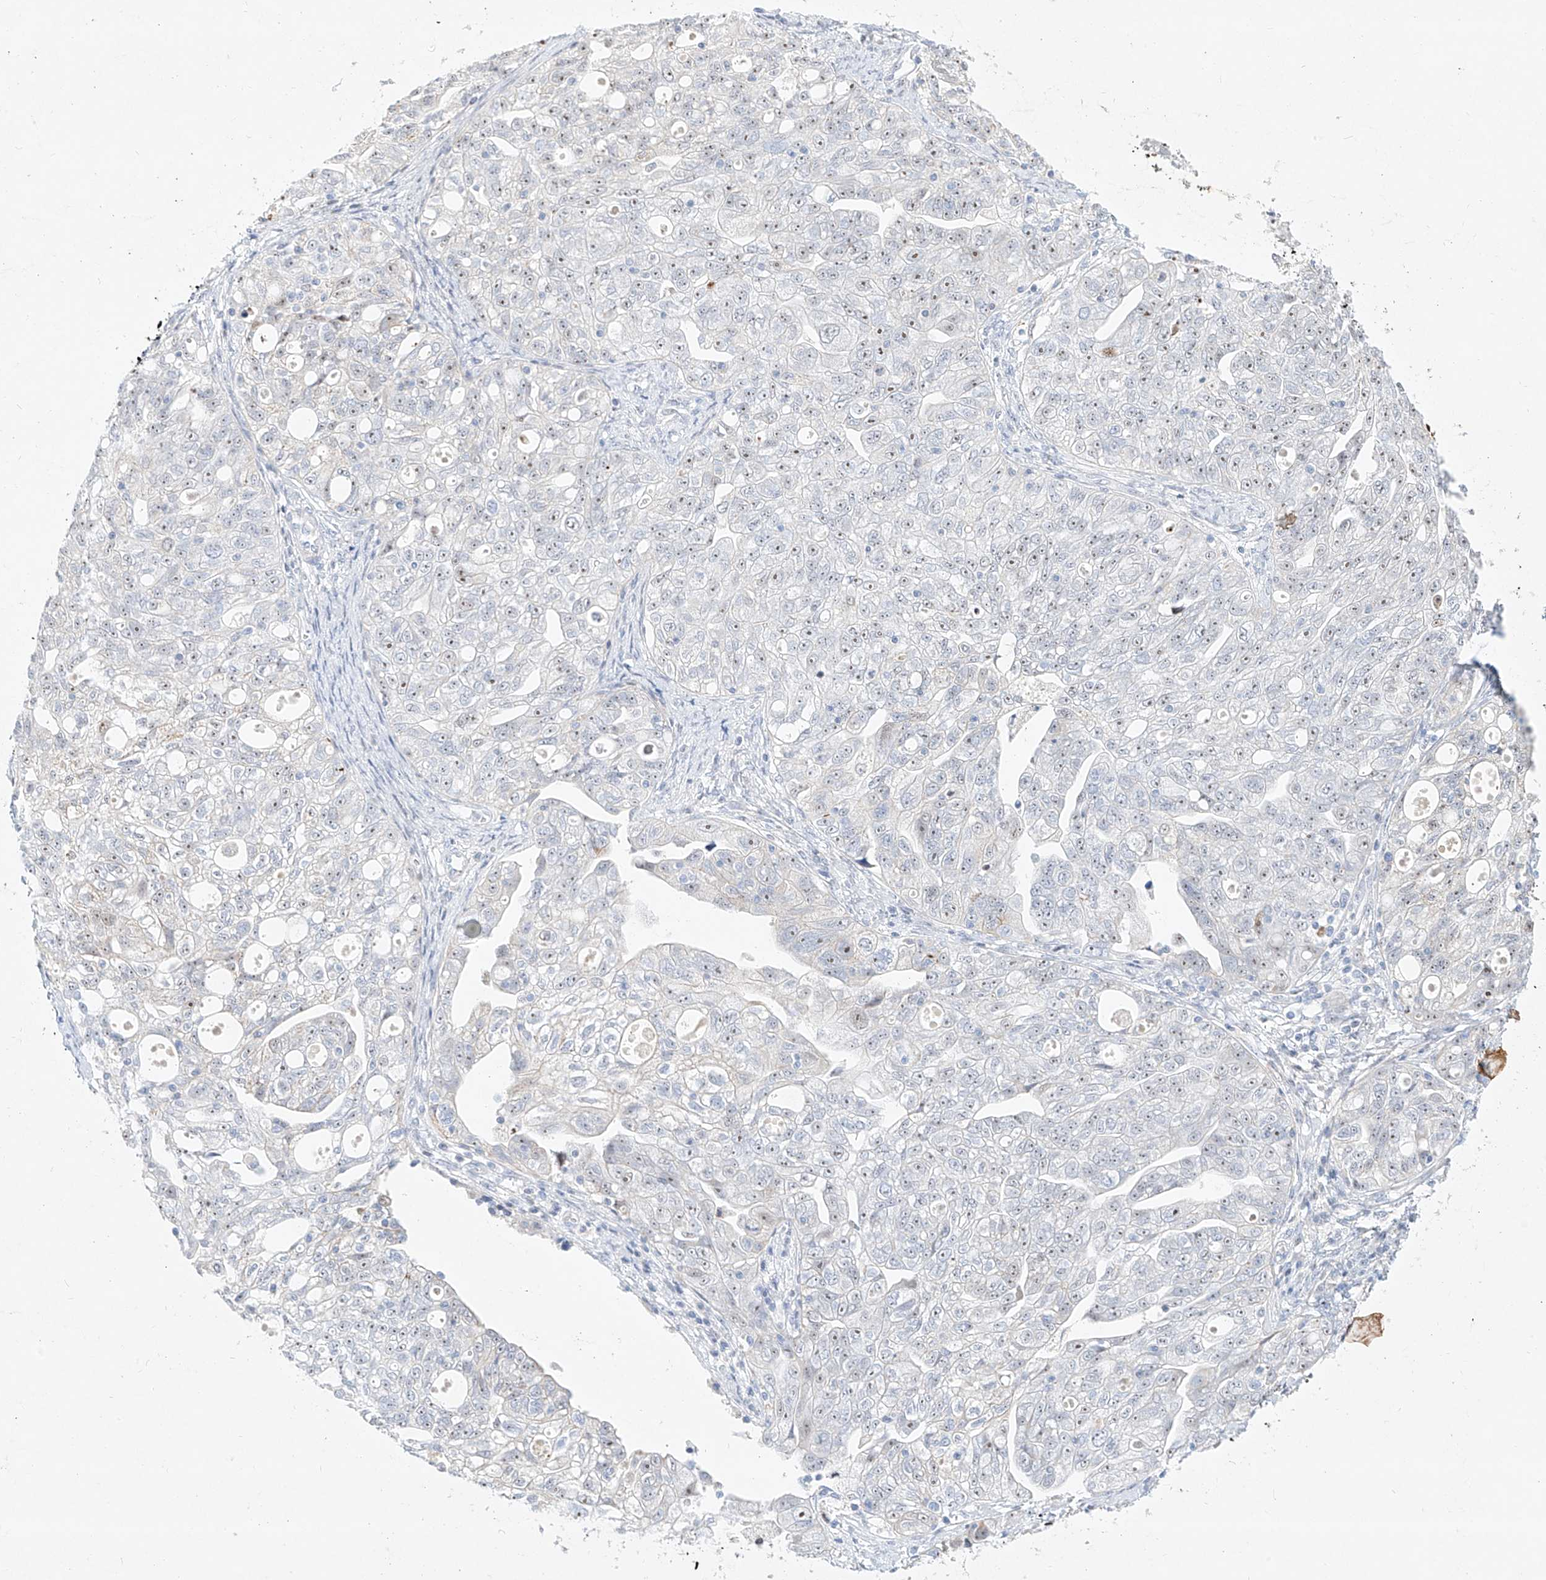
{"staining": {"intensity": "weak", "quantity": "25%-75%", "location": "nuclear"}, "tissue": "ovarian cancer", "cell_type": "Tumor cells", "image_type": "cancer", "snomed": [{"axis": "morphology", "description": "Carcinoma, NOS"}, {"axis": "morphology", "description": "Cystadenocarcinoma, serous, NOS"}, {"axis": "topography", "description": "Ovary"}], "caption": "Human ovarian cancer stained with a protein marker exhibits weak staining in tumor cells.", "gene": "SNU13", "patient": {"sex": "female", "age": 69}}